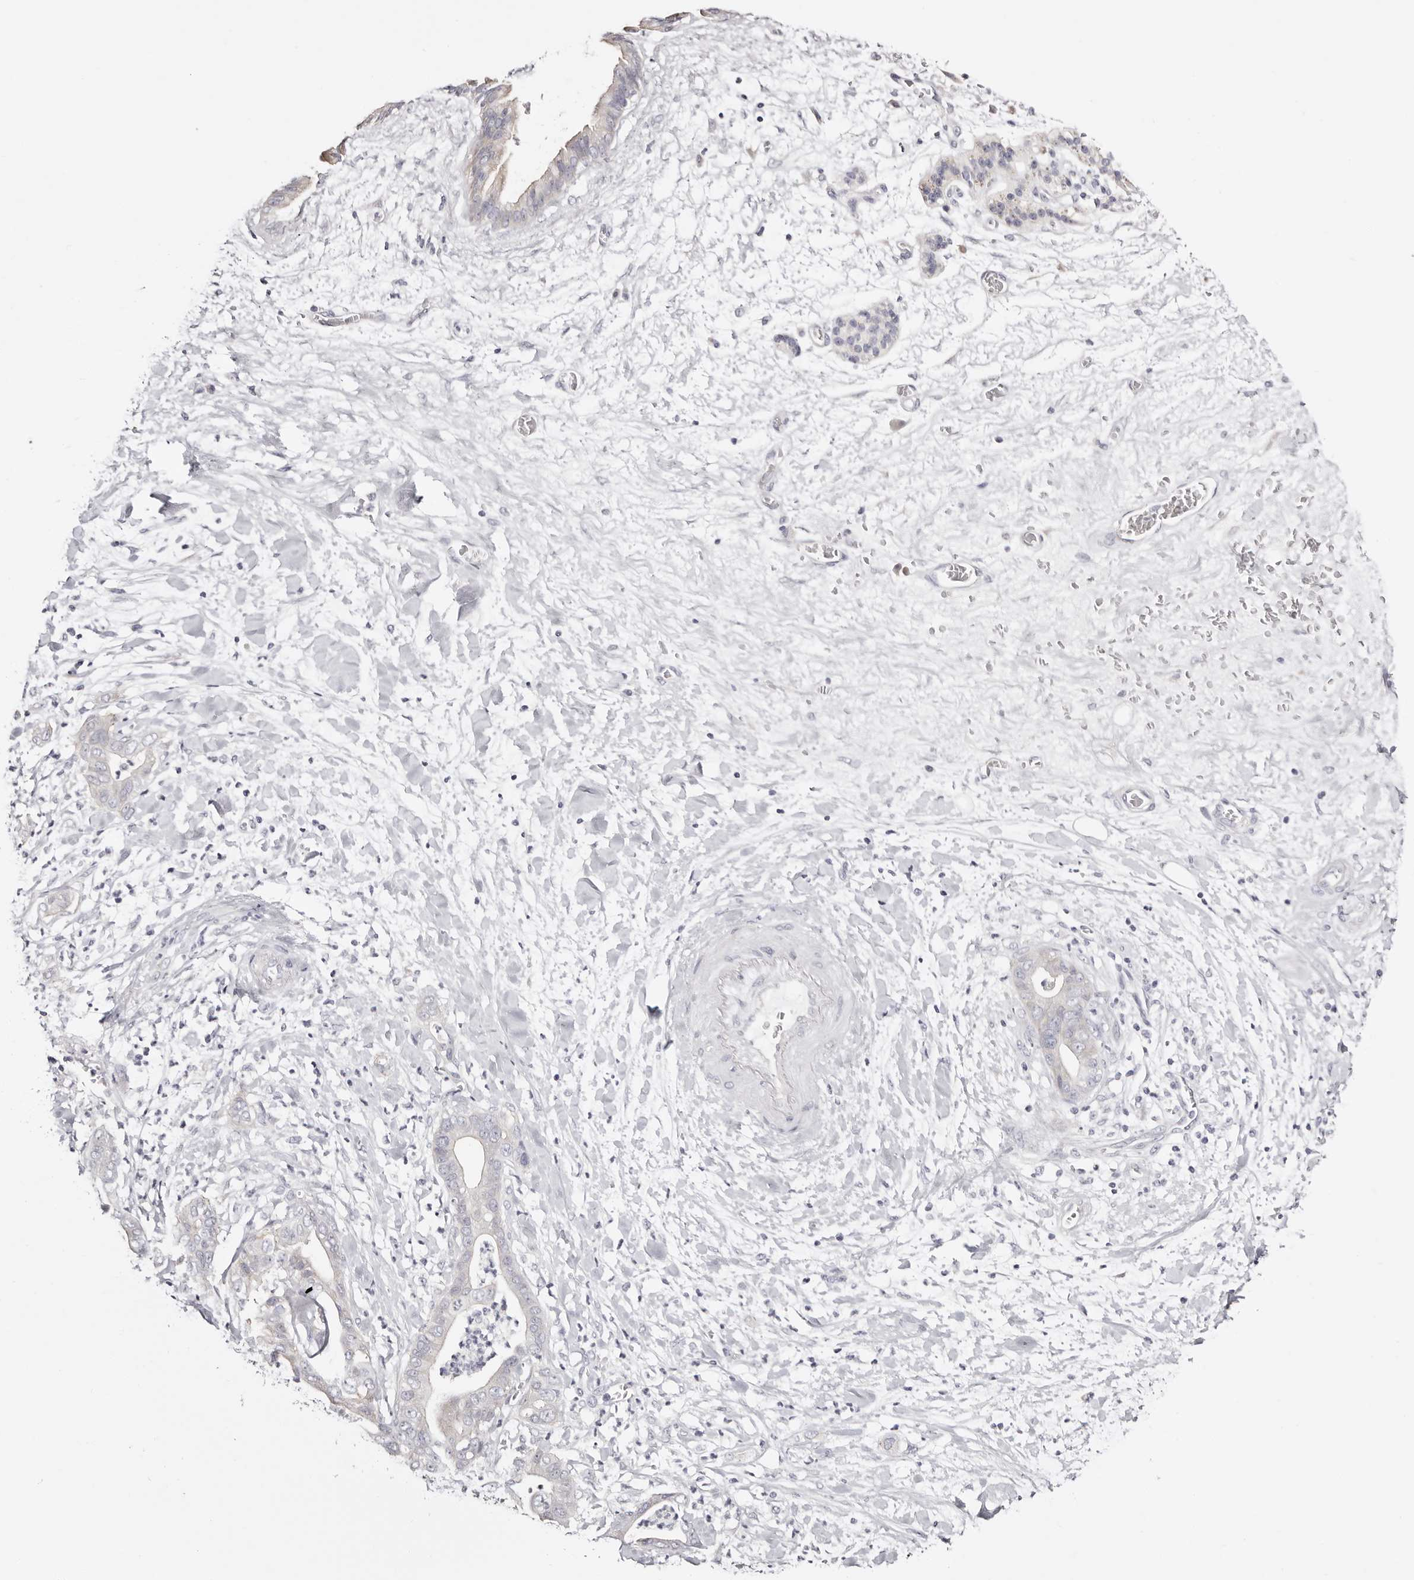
{"staining": {"intensity": "negative", "quantity": "none", "location": "none"}, "tissue": "pancreatic cancer", "cell_type": "Tumor cells", "image_type": "cancer", "snomed": [{"axis": "morphology", "description": "Adenocarcinoma, NOS"}, {"axis": "topography", "description": "Pancreas"}], "caption": "Immunohistochemical staining of human pancreatic cancer demonstrates no significant positivity in tumor cells.", "gene": "ROM1", "patient": {"sex": "female", "age": 78}}